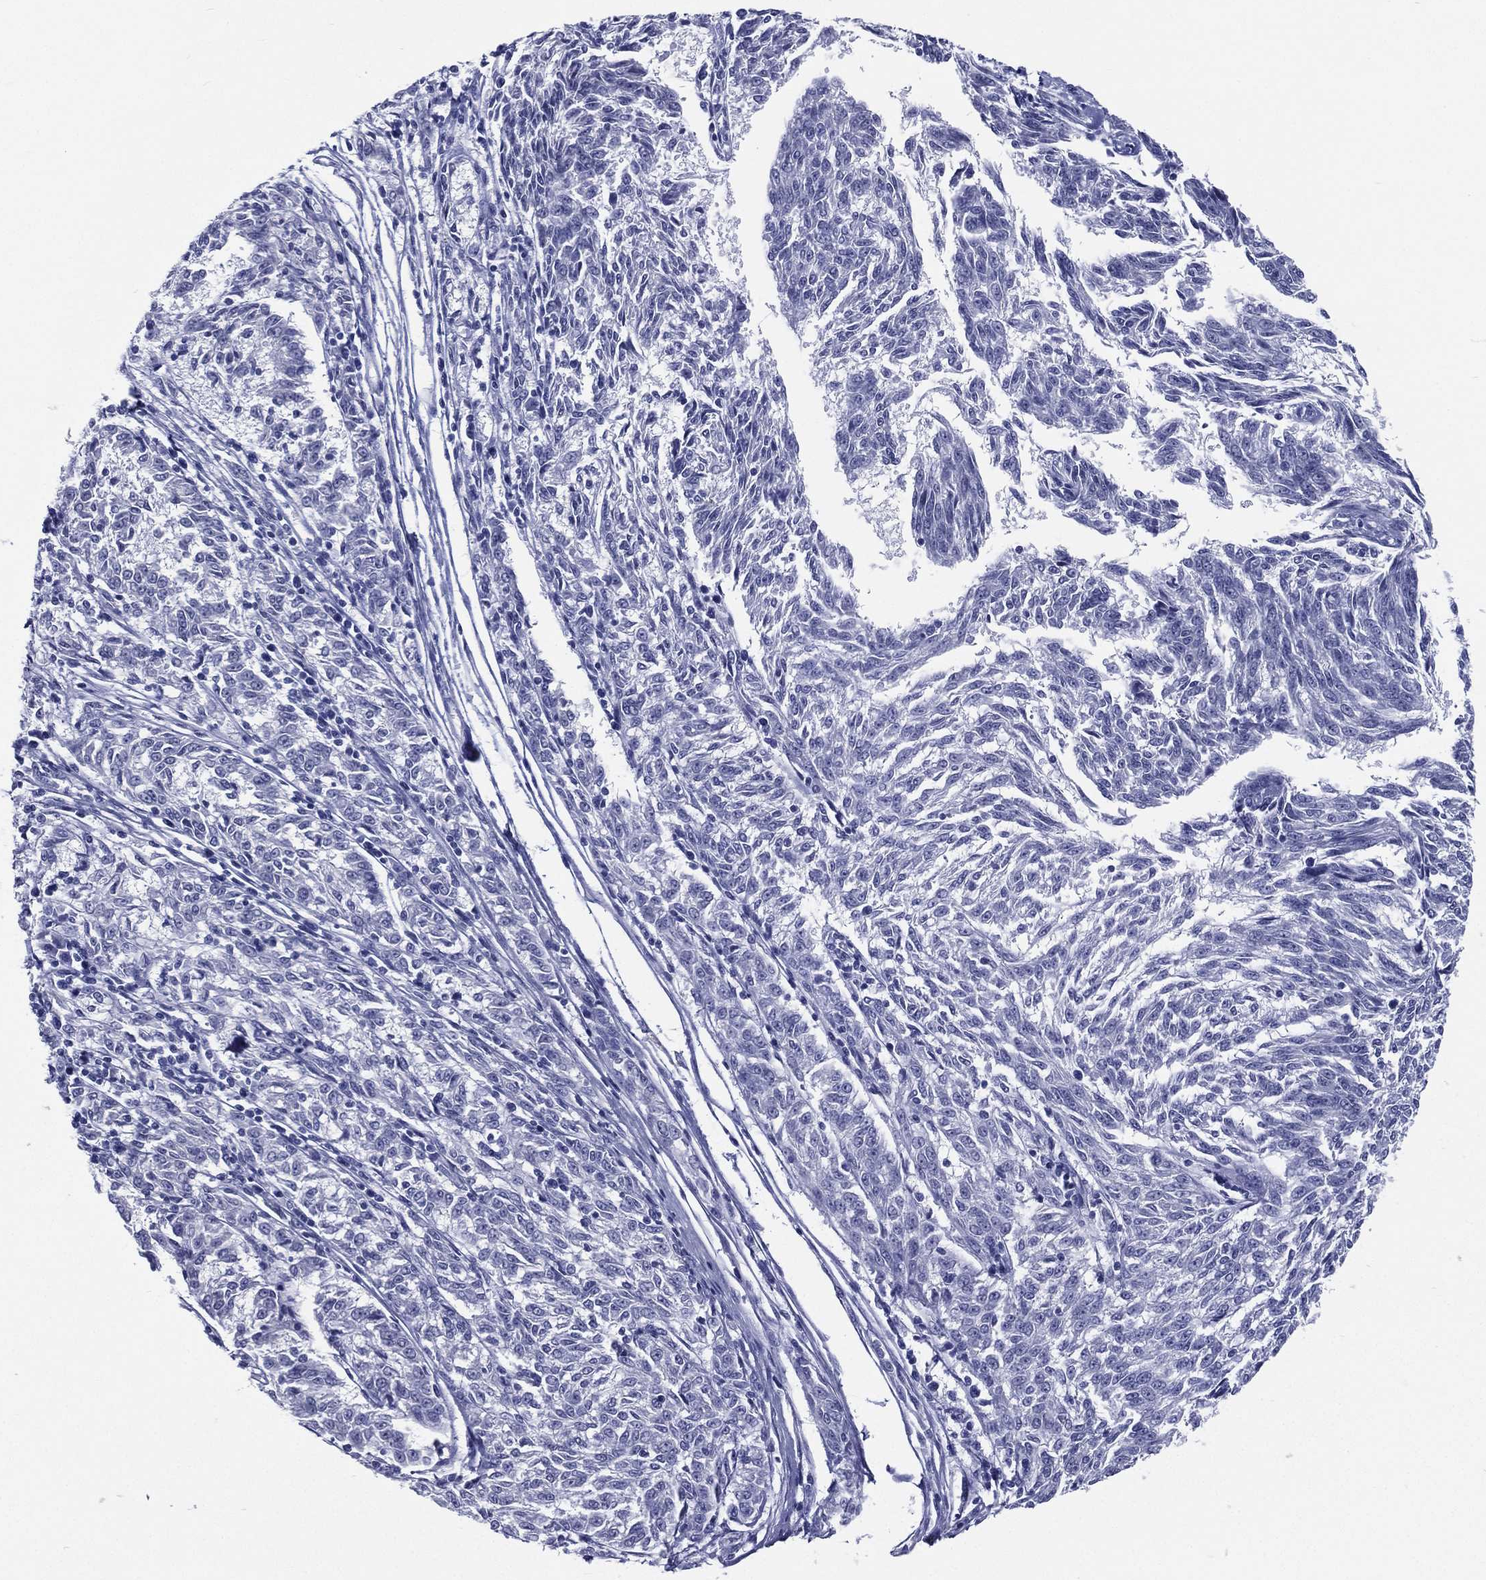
{"staining": {"intensity": "negative", "quantity": "none", "location": "none"}, "tissue": "melanoma", "cell_type": "Tumor cells", "image_type": "cancer", "snomed": [{"axis": "morphology", "description": "Malignant melanoma, NOS"}, {"axis": "topography", "description": "Skin"}], "caption": "This is an immunohistochemistry (IHC) image of human melanoma. There is no staining in tumor cells.", "gene": "RSPH4A", "patient": {"sex": "female", "age": 72}}